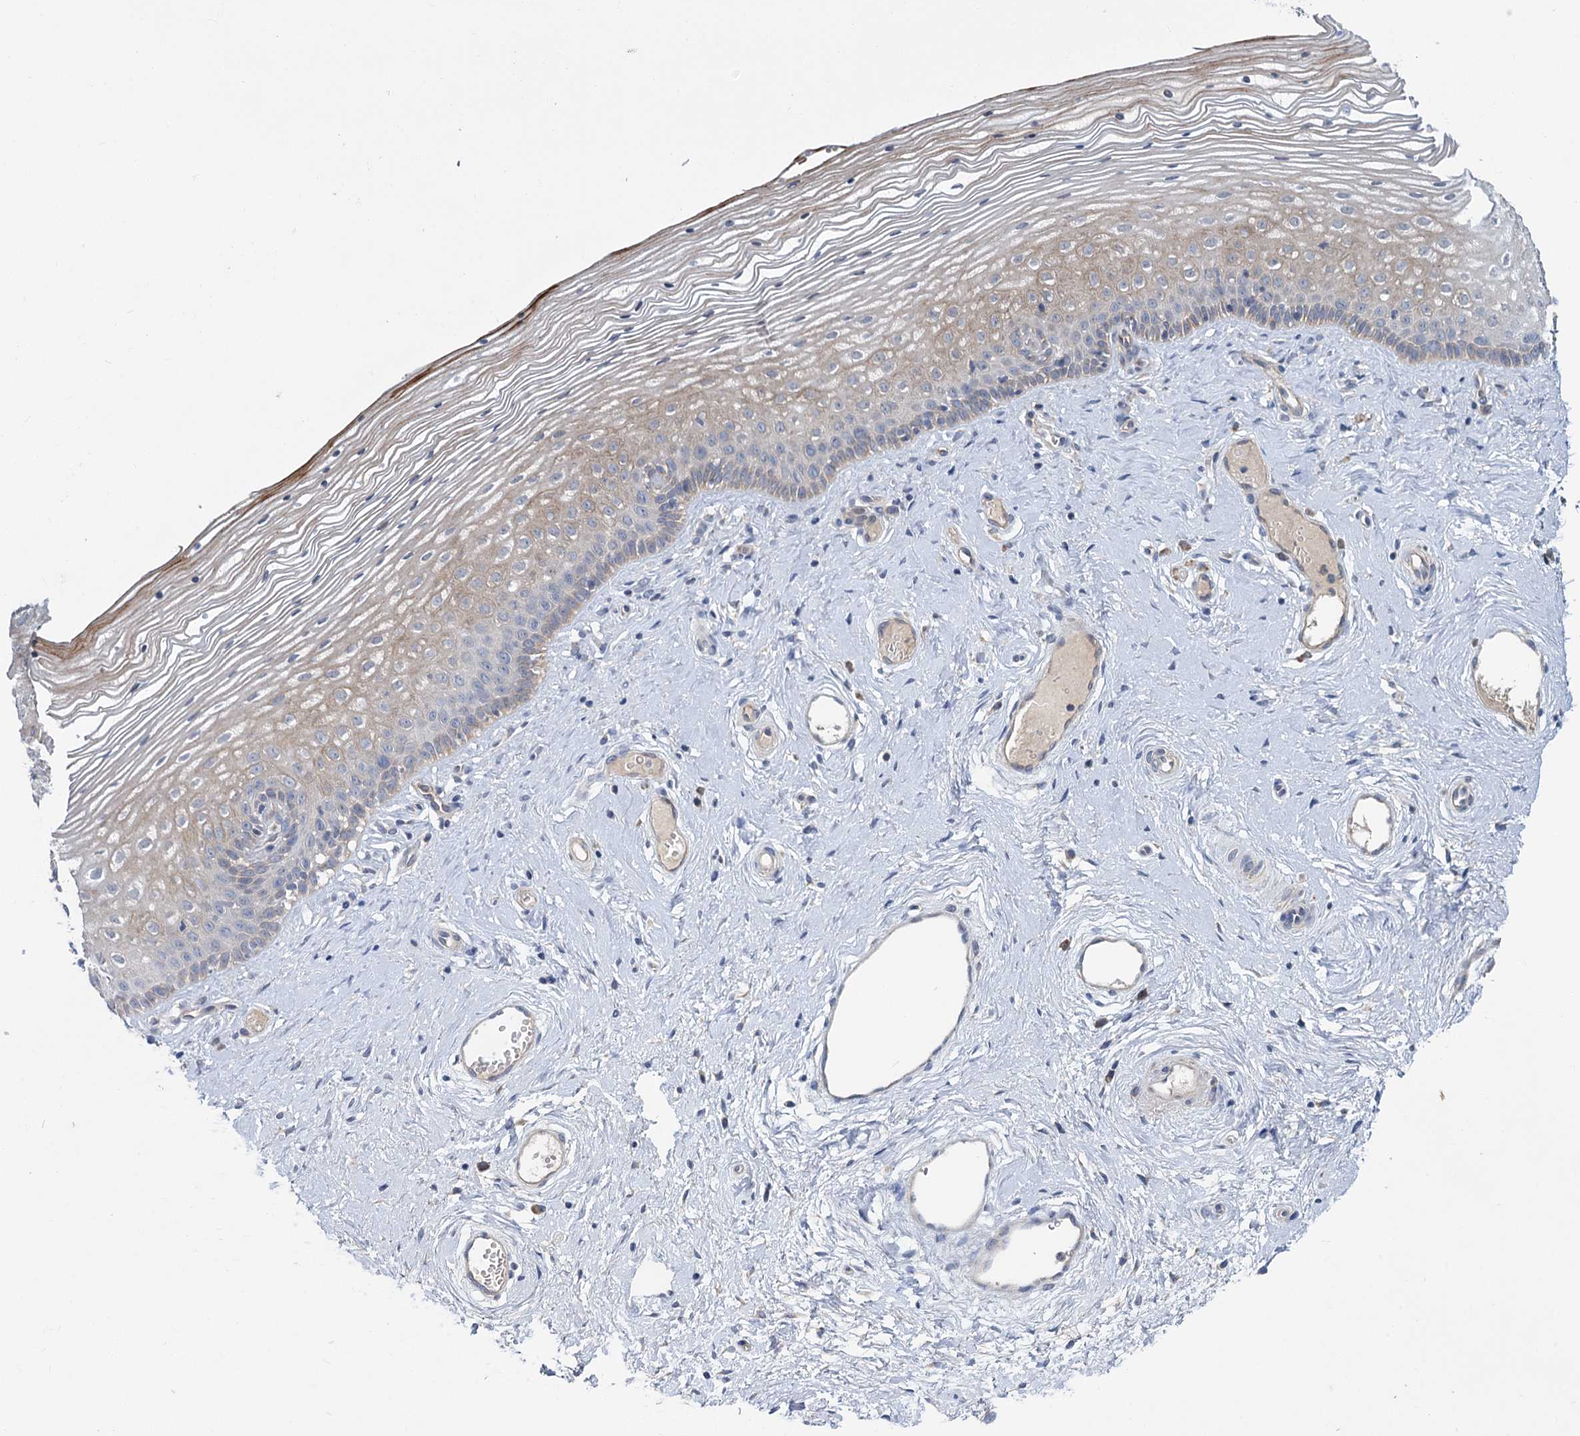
{"staining": {"intensity": "moderate", "quantity": "<25%", "location": "cytoplasmic/membranous"}, "tissue": "vagina", "cell_type": "Squamous epithelial cells", "image_type": "normal", "snomed": [{"axis": "morphology", "description": "Normal tissue, NOS"}, {"axis": "topography", "description": "Vagina"}], "caption": "Unremarkable vagina shows moderate cytoplasmic/membranous staining in about <25% of squamous epithelial cells.", "gene": "DYNC2H1", "patient": {"sex": "female", "age": 46}}